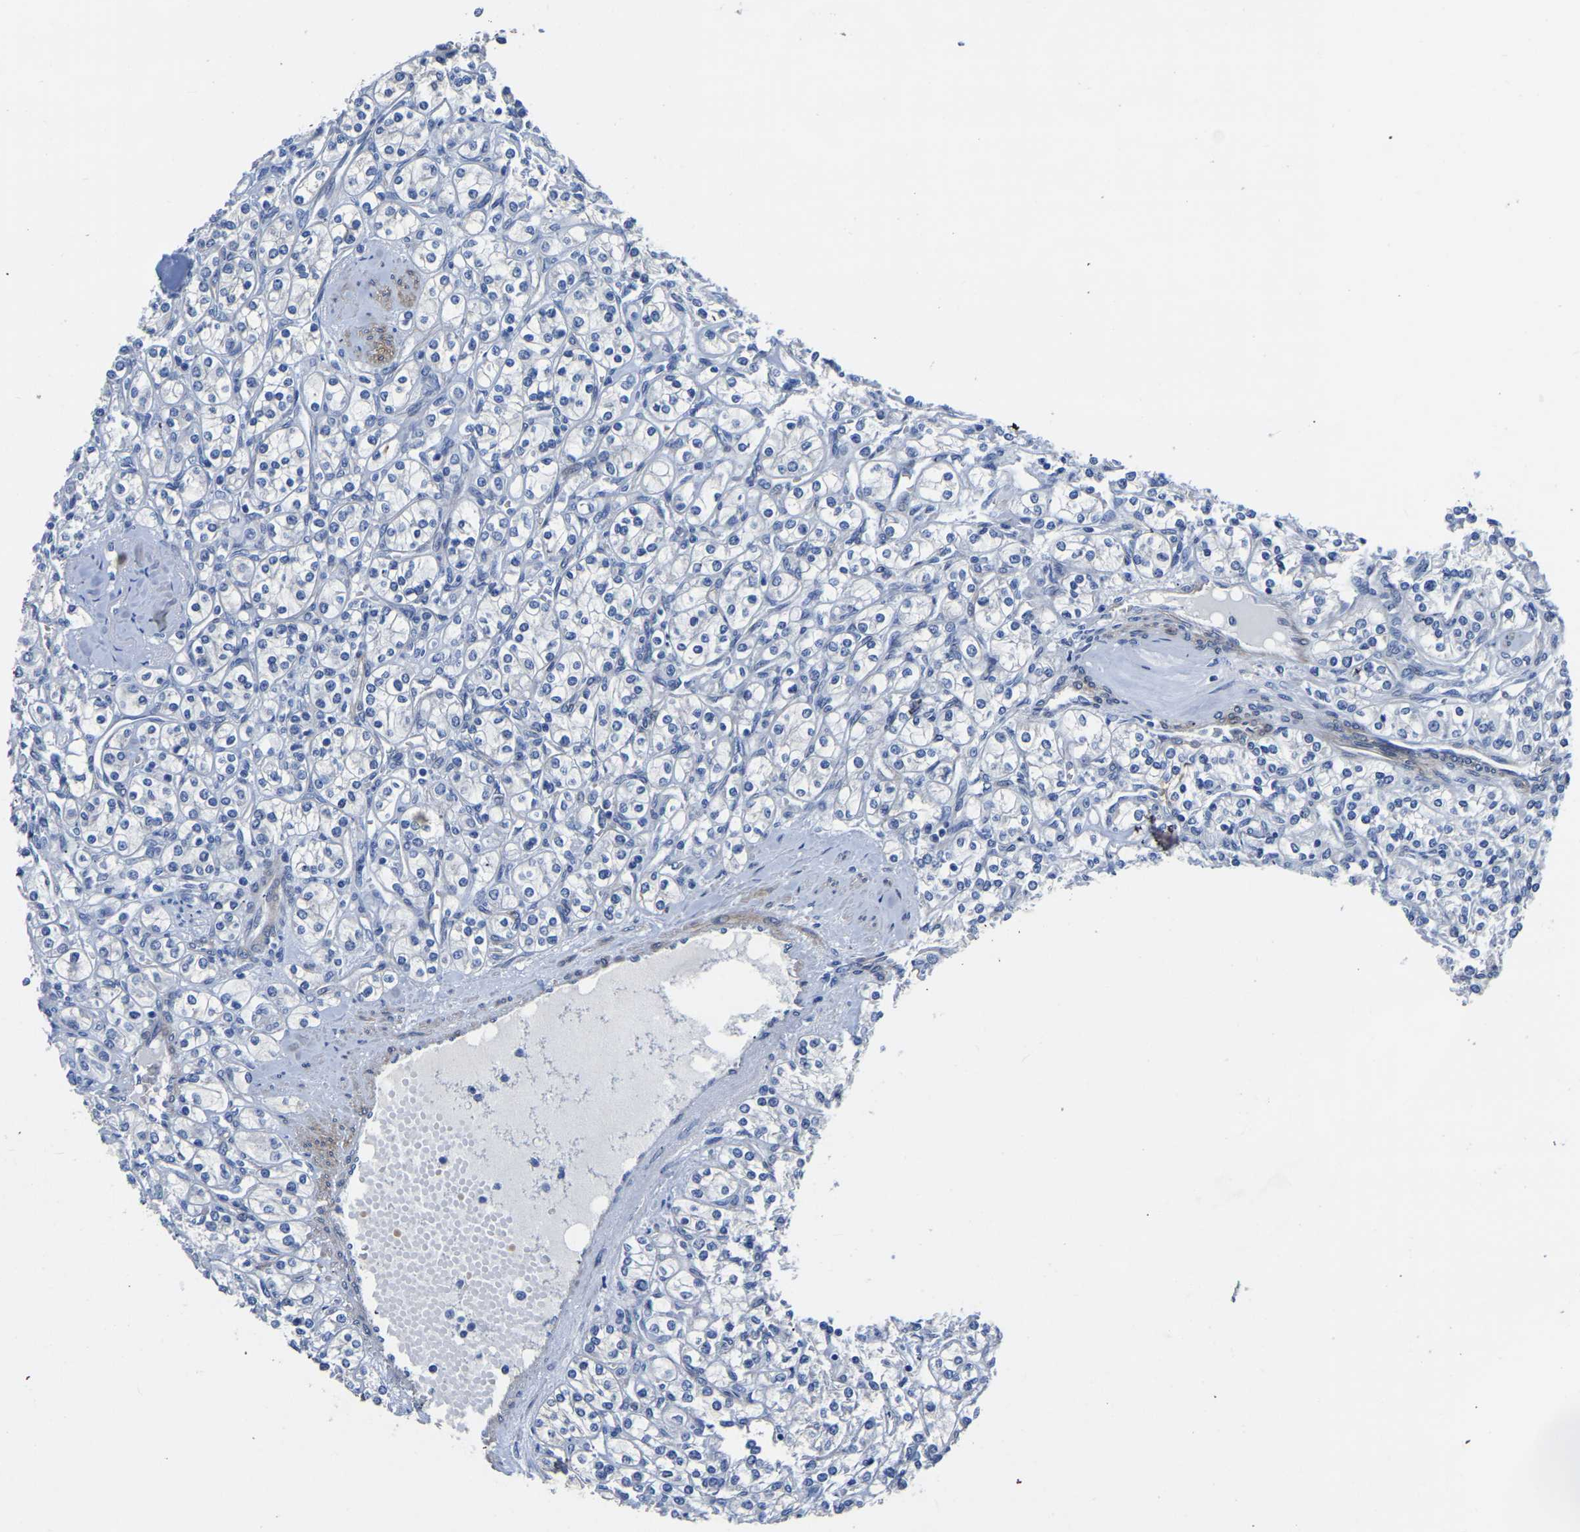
{"staining": {"intensity": "negative", "quantity": "none", "location": "none"}, "tissue": "renal cancer", "cell_type": "Tumor cells", "image_type": "cancer", "snomed": [{"axis": "morphology", "description": "Adenocarcinoma, NOS"}, {"axis": "topography", "description": "Kidney"}], "caption": "Immunohistochemical staining of adenocarcinoma (renal) displays no significant expression in tumor cells.", "gene": "SLC45A3", "patient": {"sex": "male", "age": 77}}